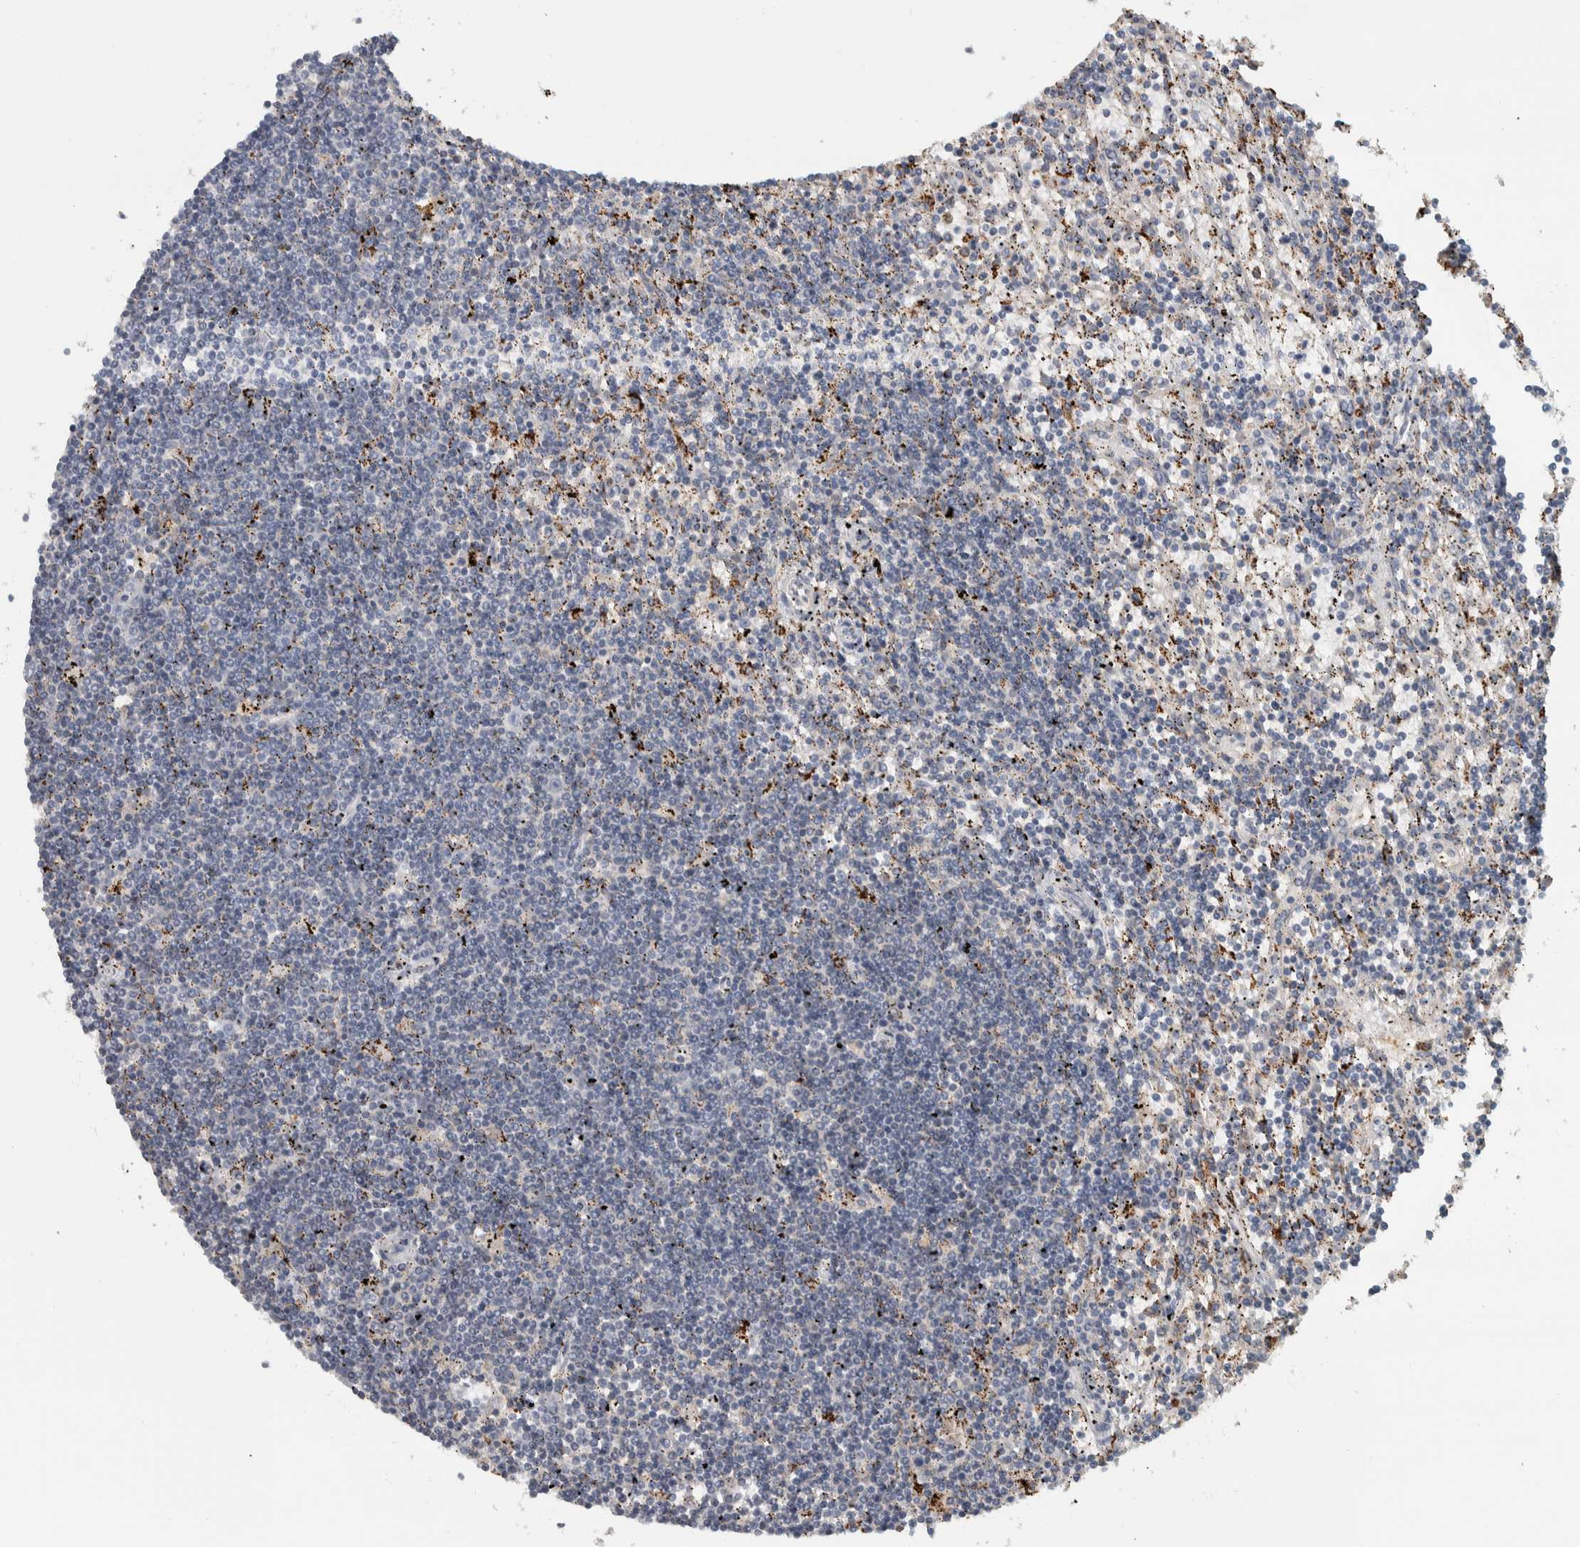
{"staining": {"intensity": "negative", "quantity": "none", "location": "none"}, "tissue": "lymphoma", "cell_type": "Tumor cells", "image_type": "cancer", "snomed": [{"axis": "morphology", "description": "Malignant lymphoma, non-Hodgkin's type, Low grade"}, {"axis": "topography", "description": "Spleen"}], "caption": "The image exhibits no staining of tumor cells in low-grade malignant lymphoma, non-Hodgkin's type.", "gene": "FAM78A", "patient": {"sex": "male", "age": 76}}